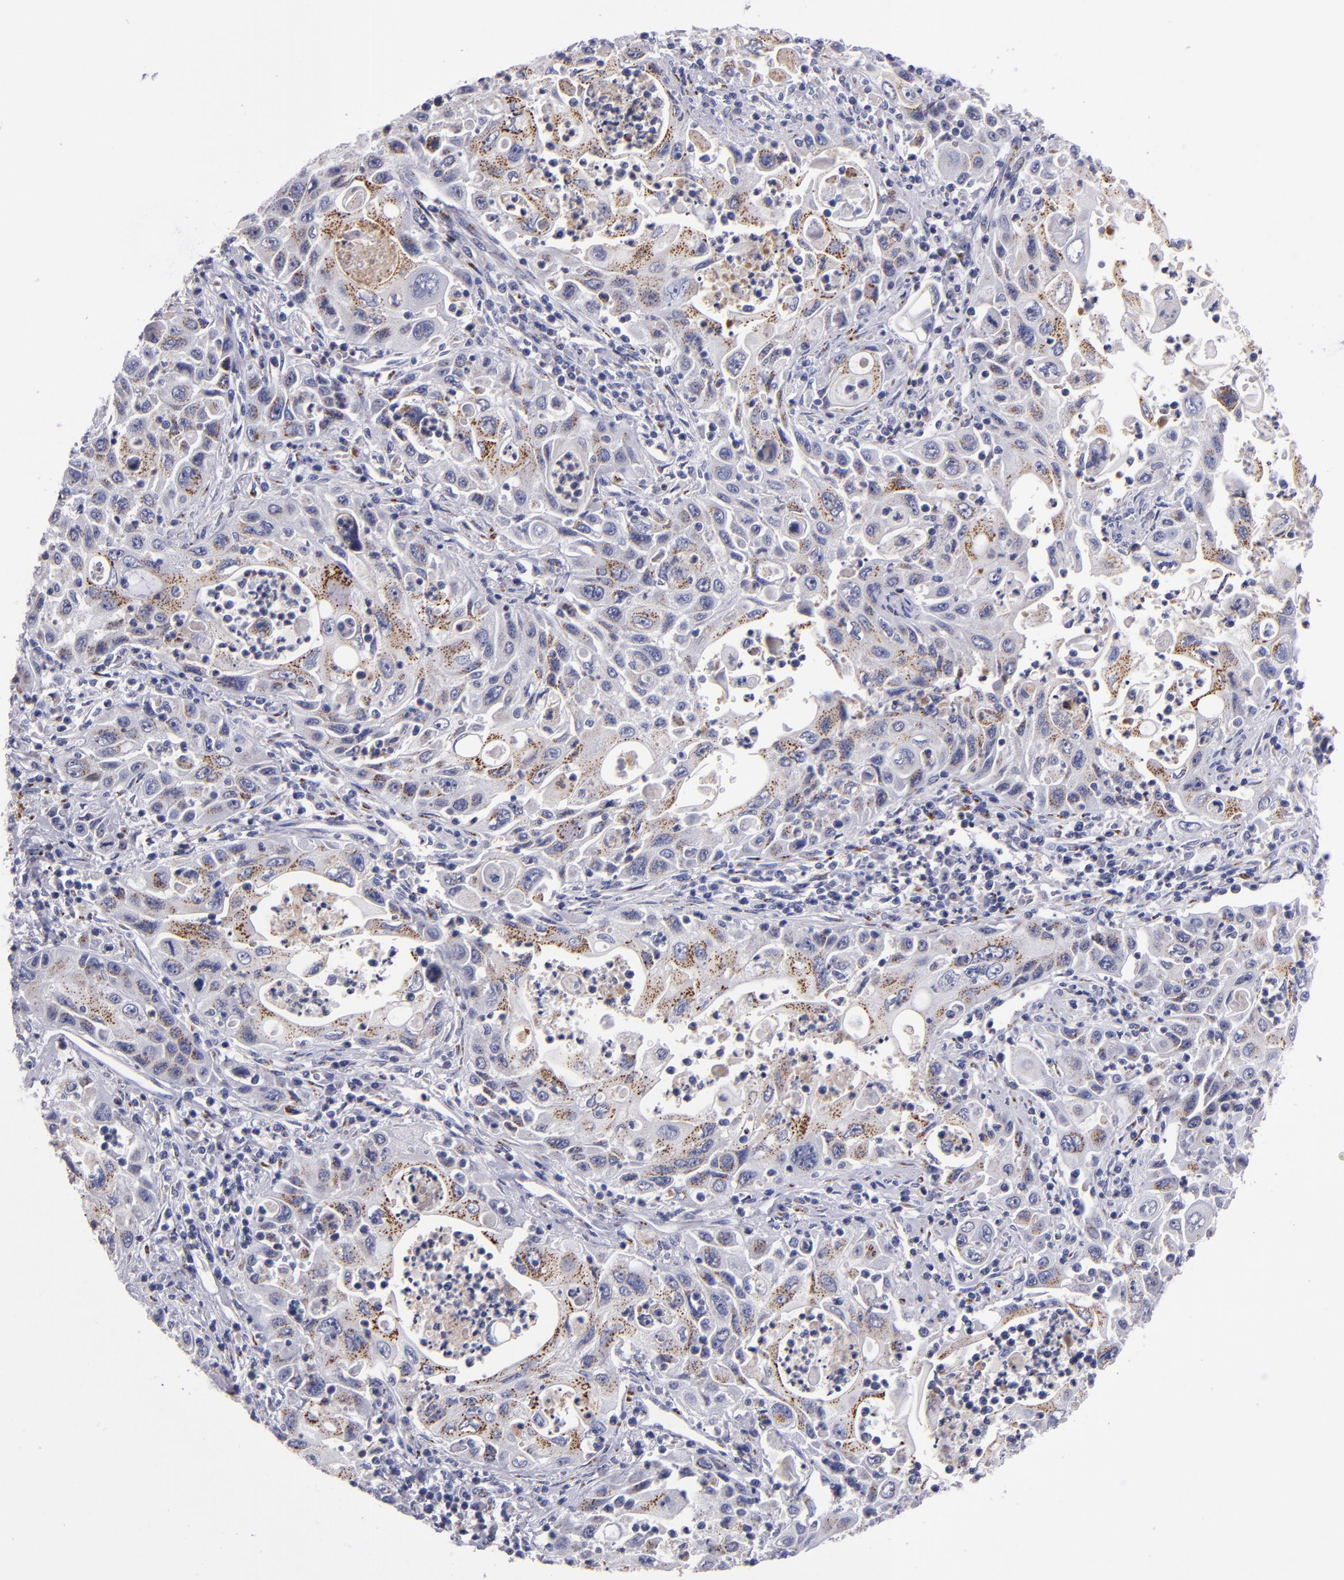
{"staining": {"intensity": "moderate", "quantity": "25%-75%", "location": "cytoplasmic/membranous"}, "tissue": "pancreatic cancer", "cell_type": "Tumor cells", "image_type": "cancer", "snomed": [{"axis": "morphology", "description": "Adenocarcinoma, NOS"}, {"axis": "topography", "description": "Pancreas"}], "caption": "Immunohistochemical staining of human pancreatic cancer (adenocarcinoma) displays moderate cytoplasmic/membranous protein positivity in about 25%-75% of tumor cells.", "gene": "RAB41", "patient": {"sex": "male", "age": 70}}